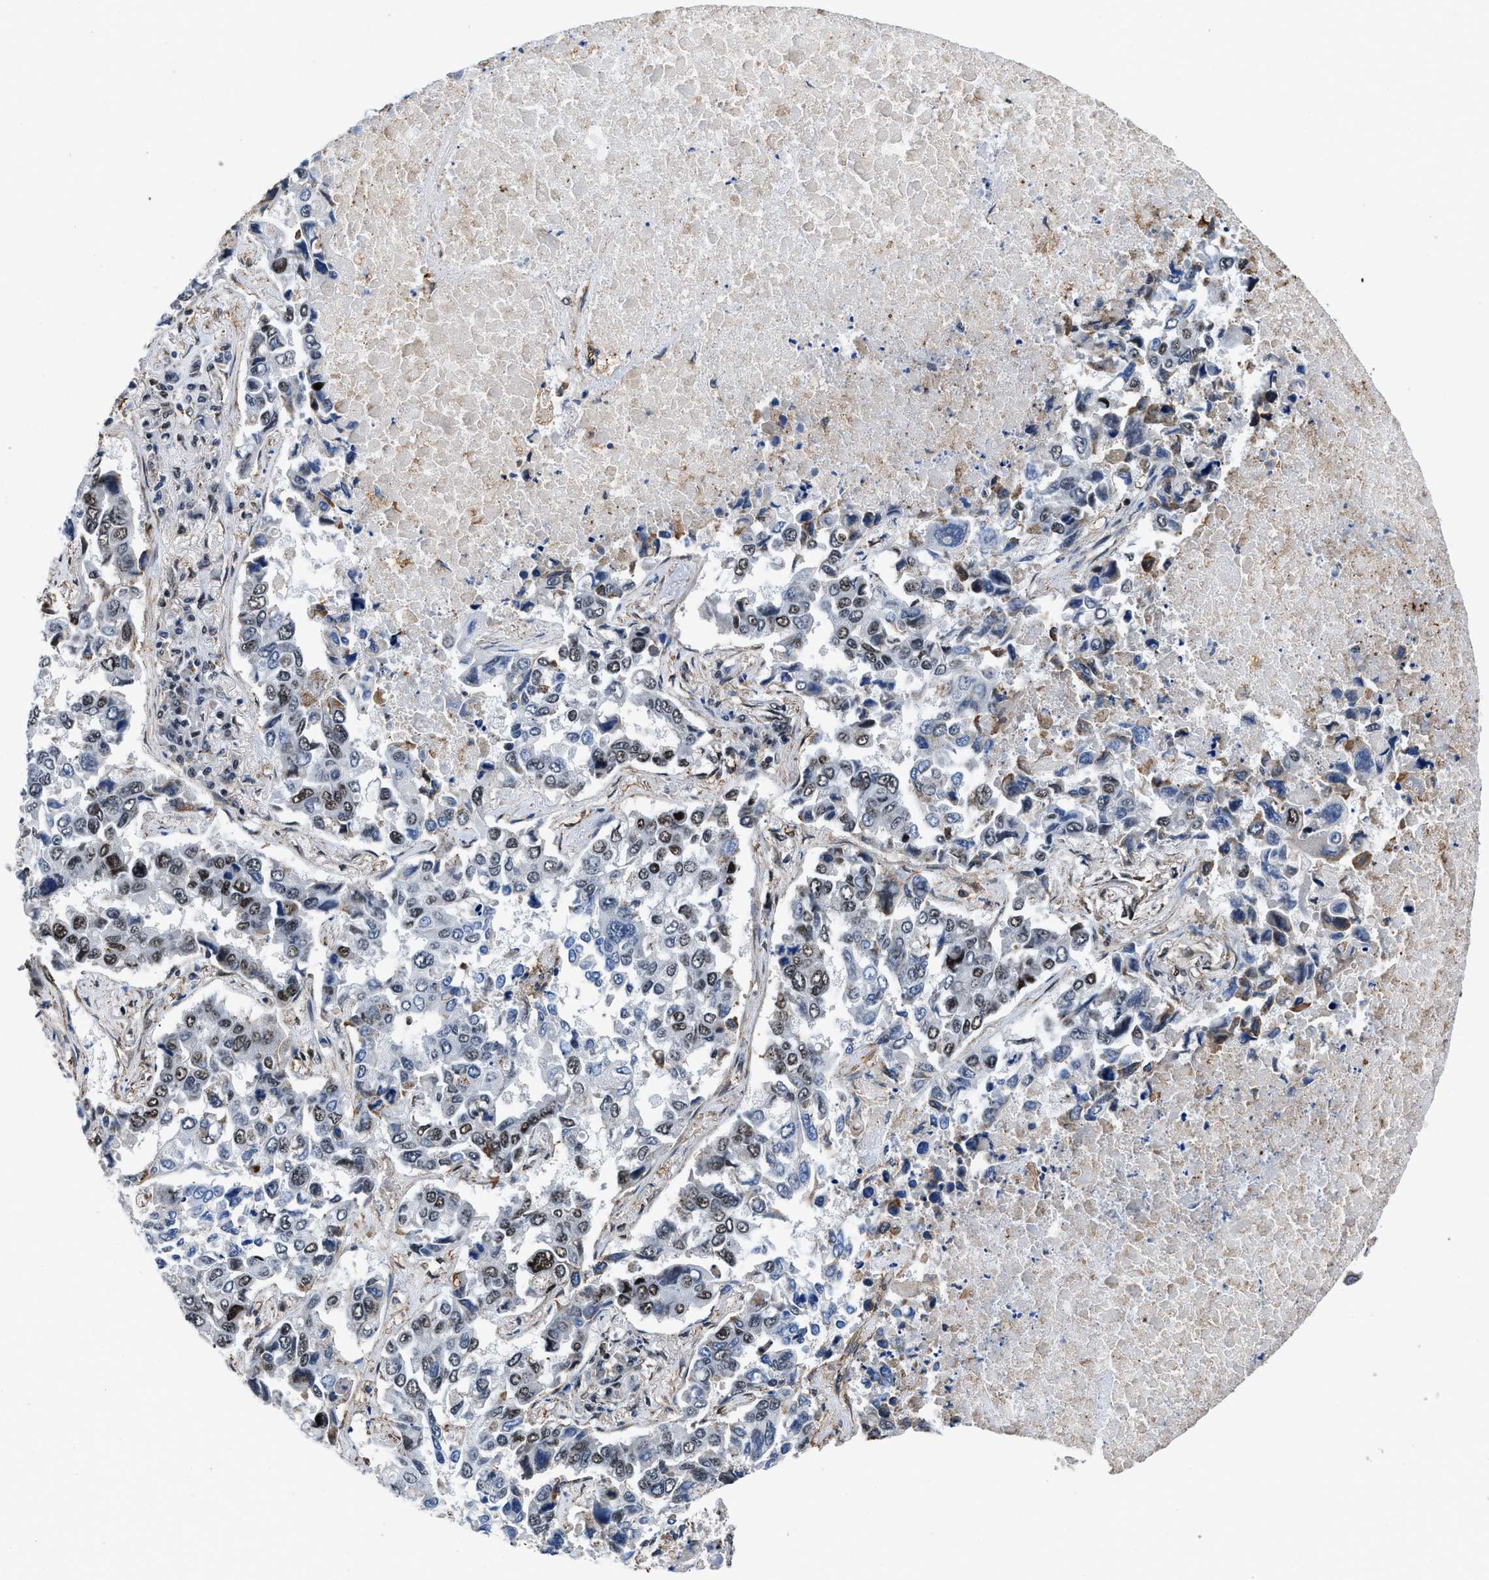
{"staining": {"intensity": "moderate", "quantity": "25%-75%", "location": "nuclear"}, "tissue": "lung cancer", "cell_type": "Tumor cells", "image_type": "cancer", "snomed": [{"axis": "morphology", "description": "Adenocarcinoma, NOS"}, {"axis": "topography", "description": "Lung"}], "caption": "Human lung adenocarcinoma stained with a protein marker shows moderate staining in tumor cells.", "gene": "HNRNPH2", "patient": {"sex": "male", "age": 64}}